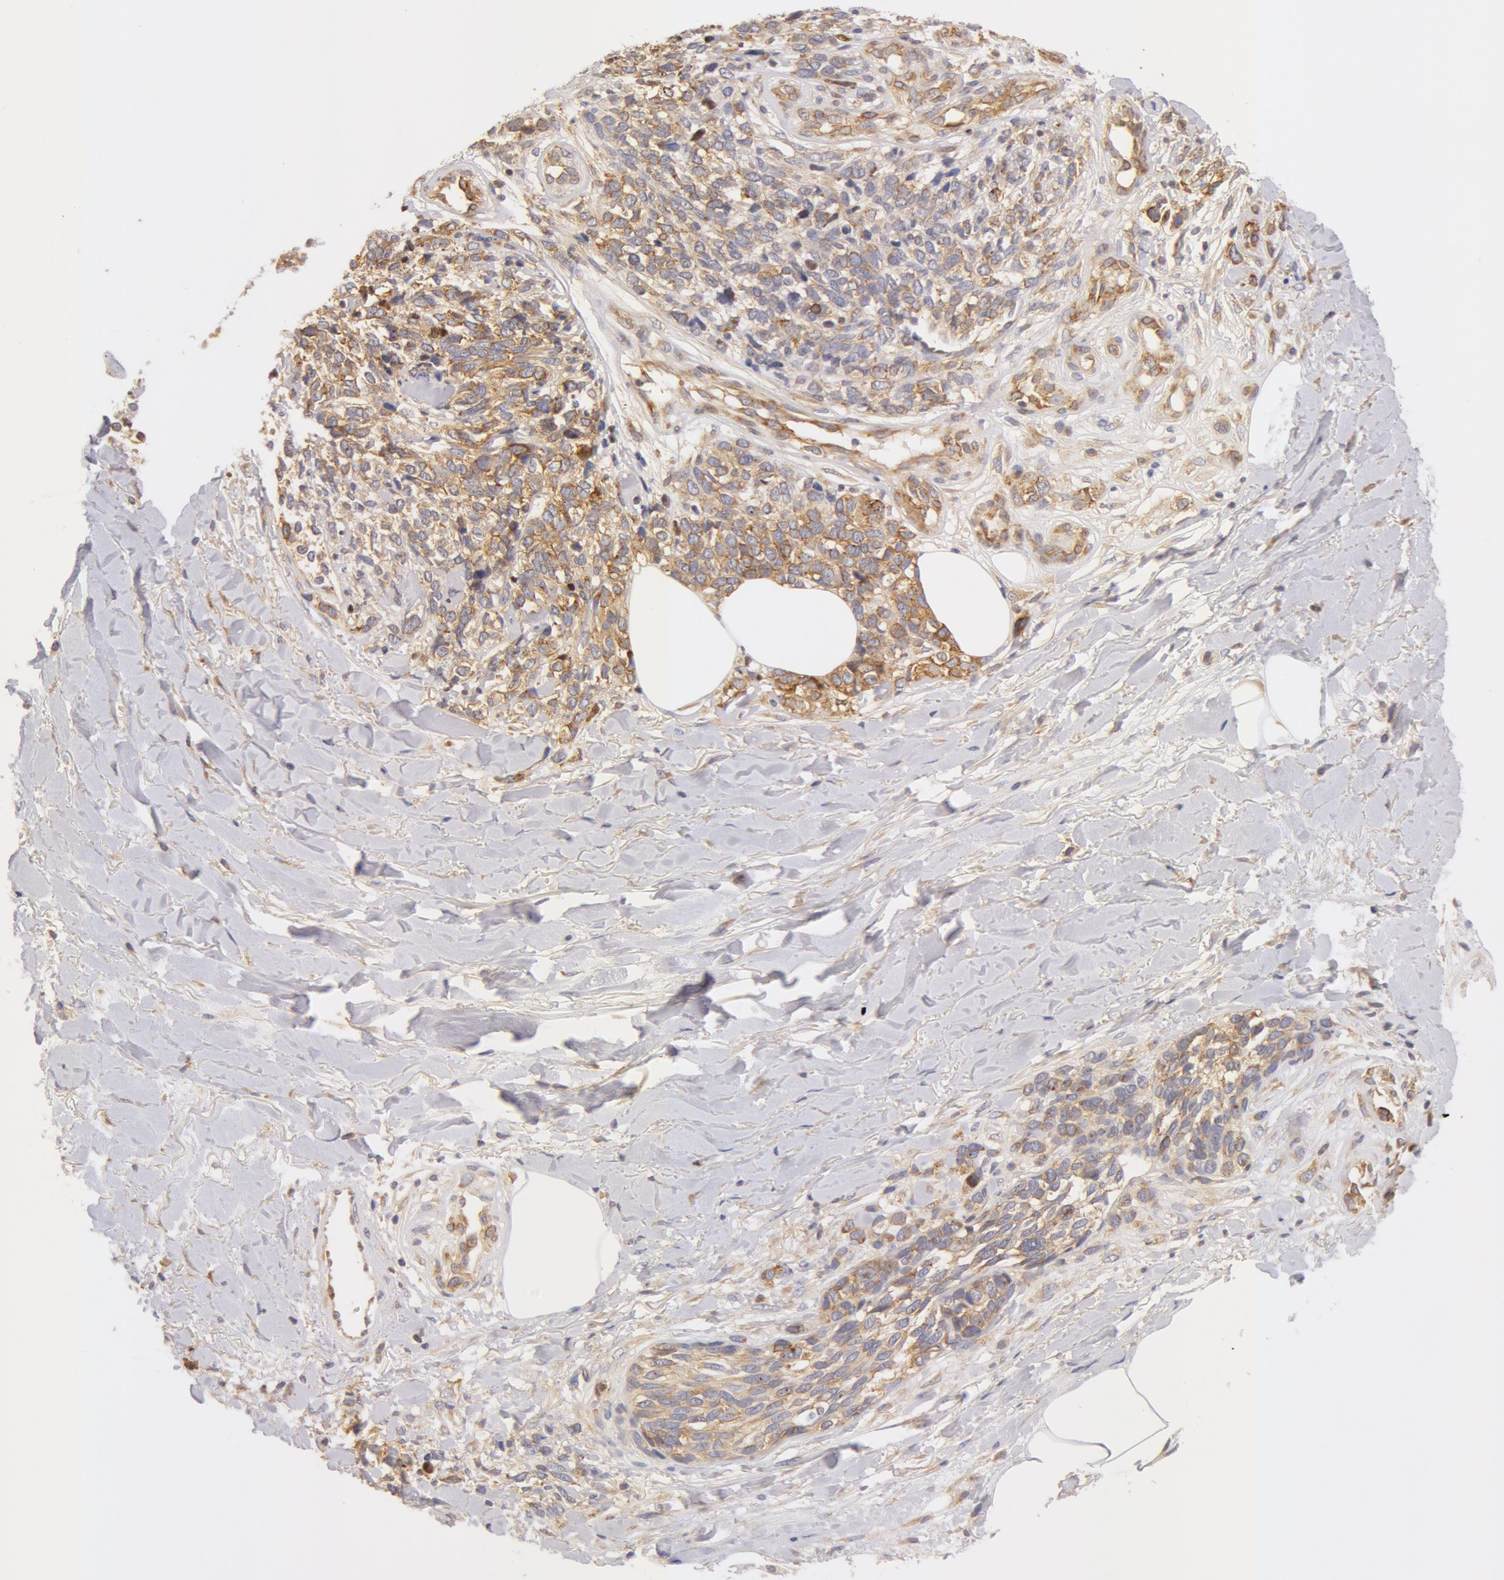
{"staining": {"intensity": "weak", "quantity": "<25%", "location": "cytoplasmic/membranous"}, "tissue": "melanoma", "cell_type": "Tumor cells", "image_type": "cancer", "snomed": [{"axis": "morphology", "description": "Malignant melanoma, NOS"}, {"axis": "topography", "description": "Skin"}], "caption": "Histopathology image shows no significant protein positivity in tumor cells of melanoma.", "gene": "DDX3Y", "patient": {"sex": "female", "age": 85}}